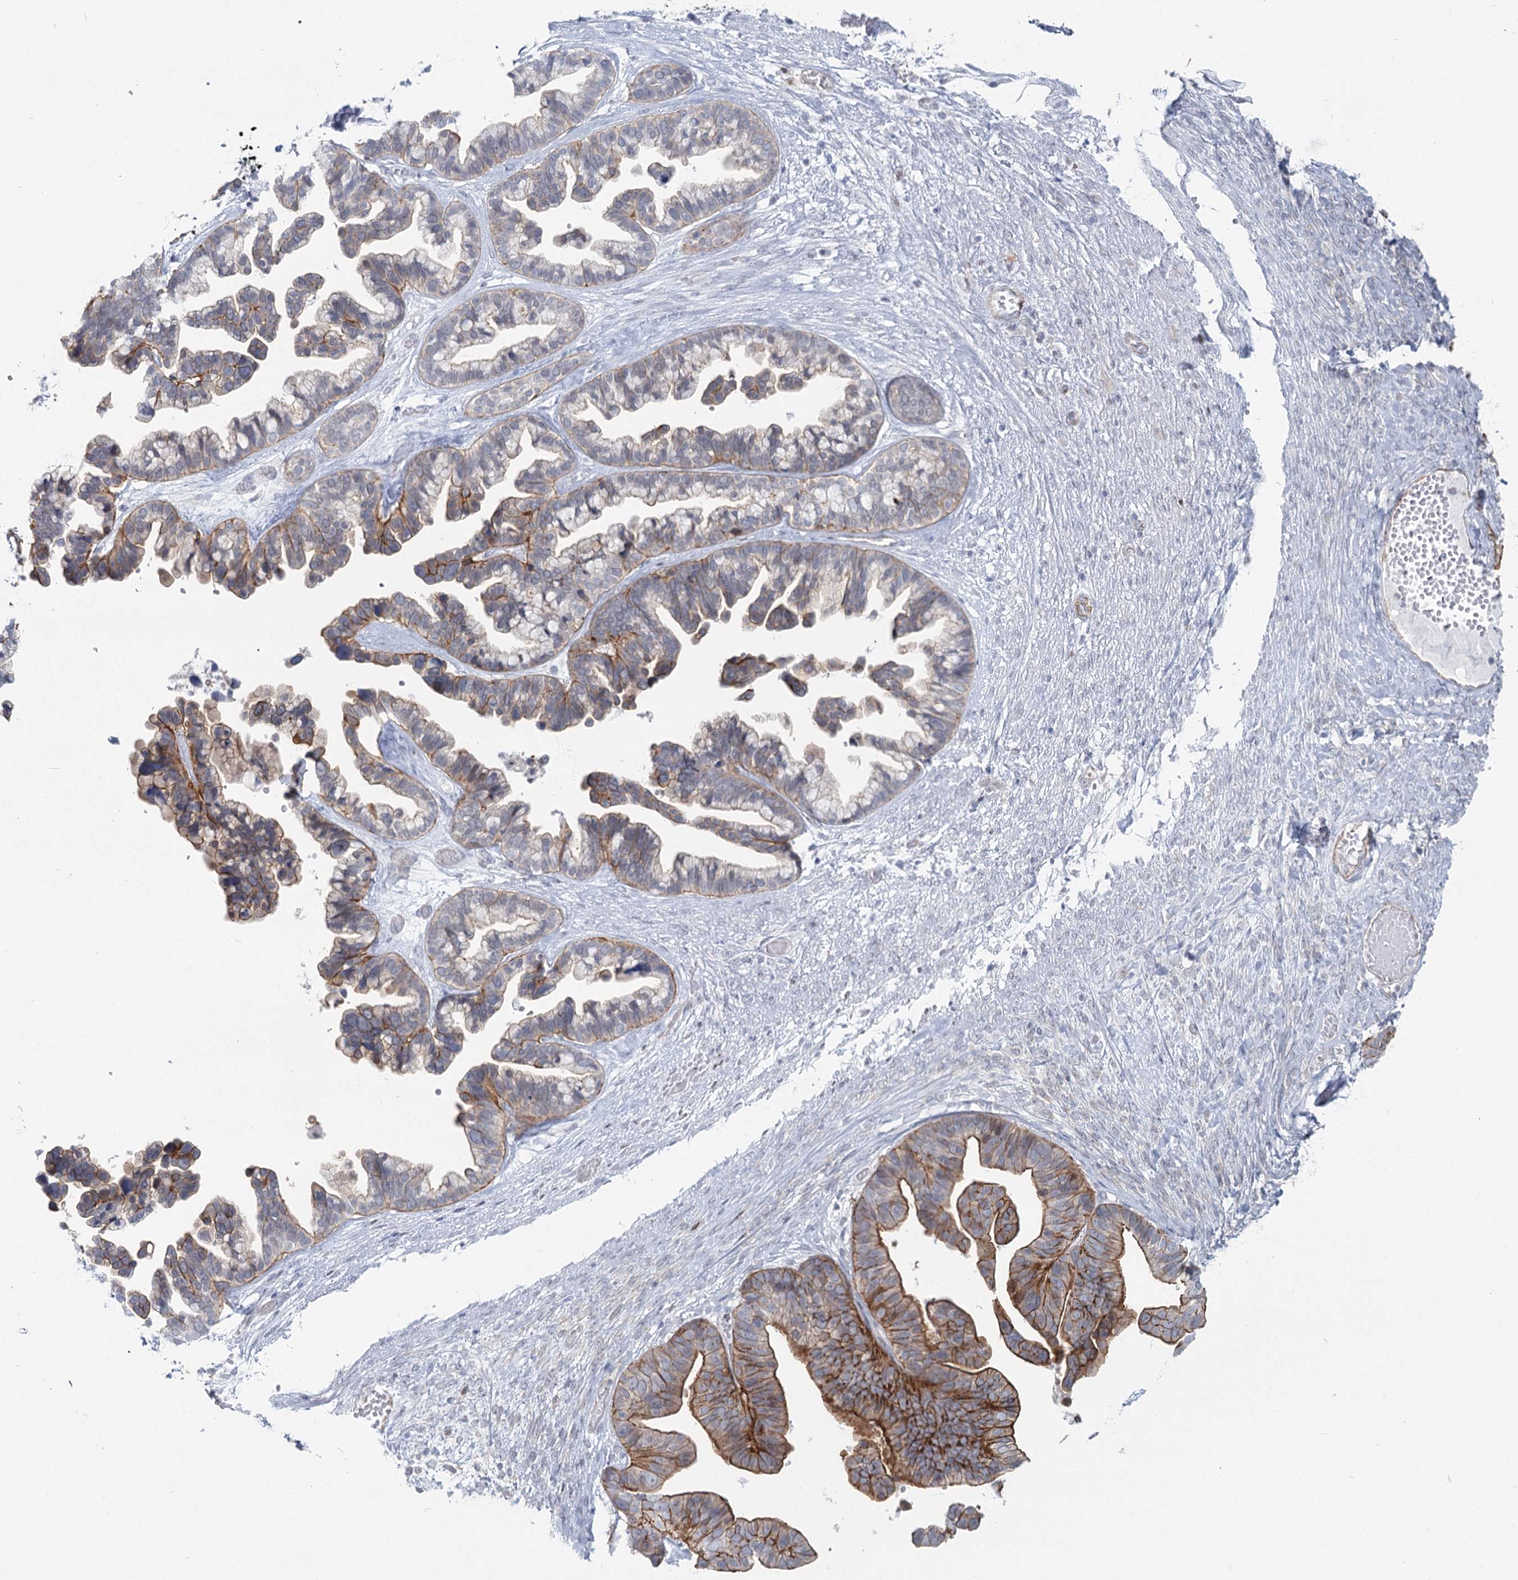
{"staining": {"intensity": "strong", "quantity": "25%-75%", "location": "cytoplasmic/membranous"}, "tissue": "ovarian cancer", "cell_type": "Tumor cells", "image_type": "cancer", "snomed": [{"axis": "morphology", "description": "Cystadenocarcinoma, serous, NOS"}, {"axis": "topography", "description": "Ovary"}], "caption": "Ovarian cancer (serous cystadenocarcinoma) stained with IHC displays strong cytoplasmic/membranous expression in approximately 25%-75% of tumor cells. Nuclei are stained in blue.", "gene": "ABHD8", "patient": {"sex": "female", "age": 56}}